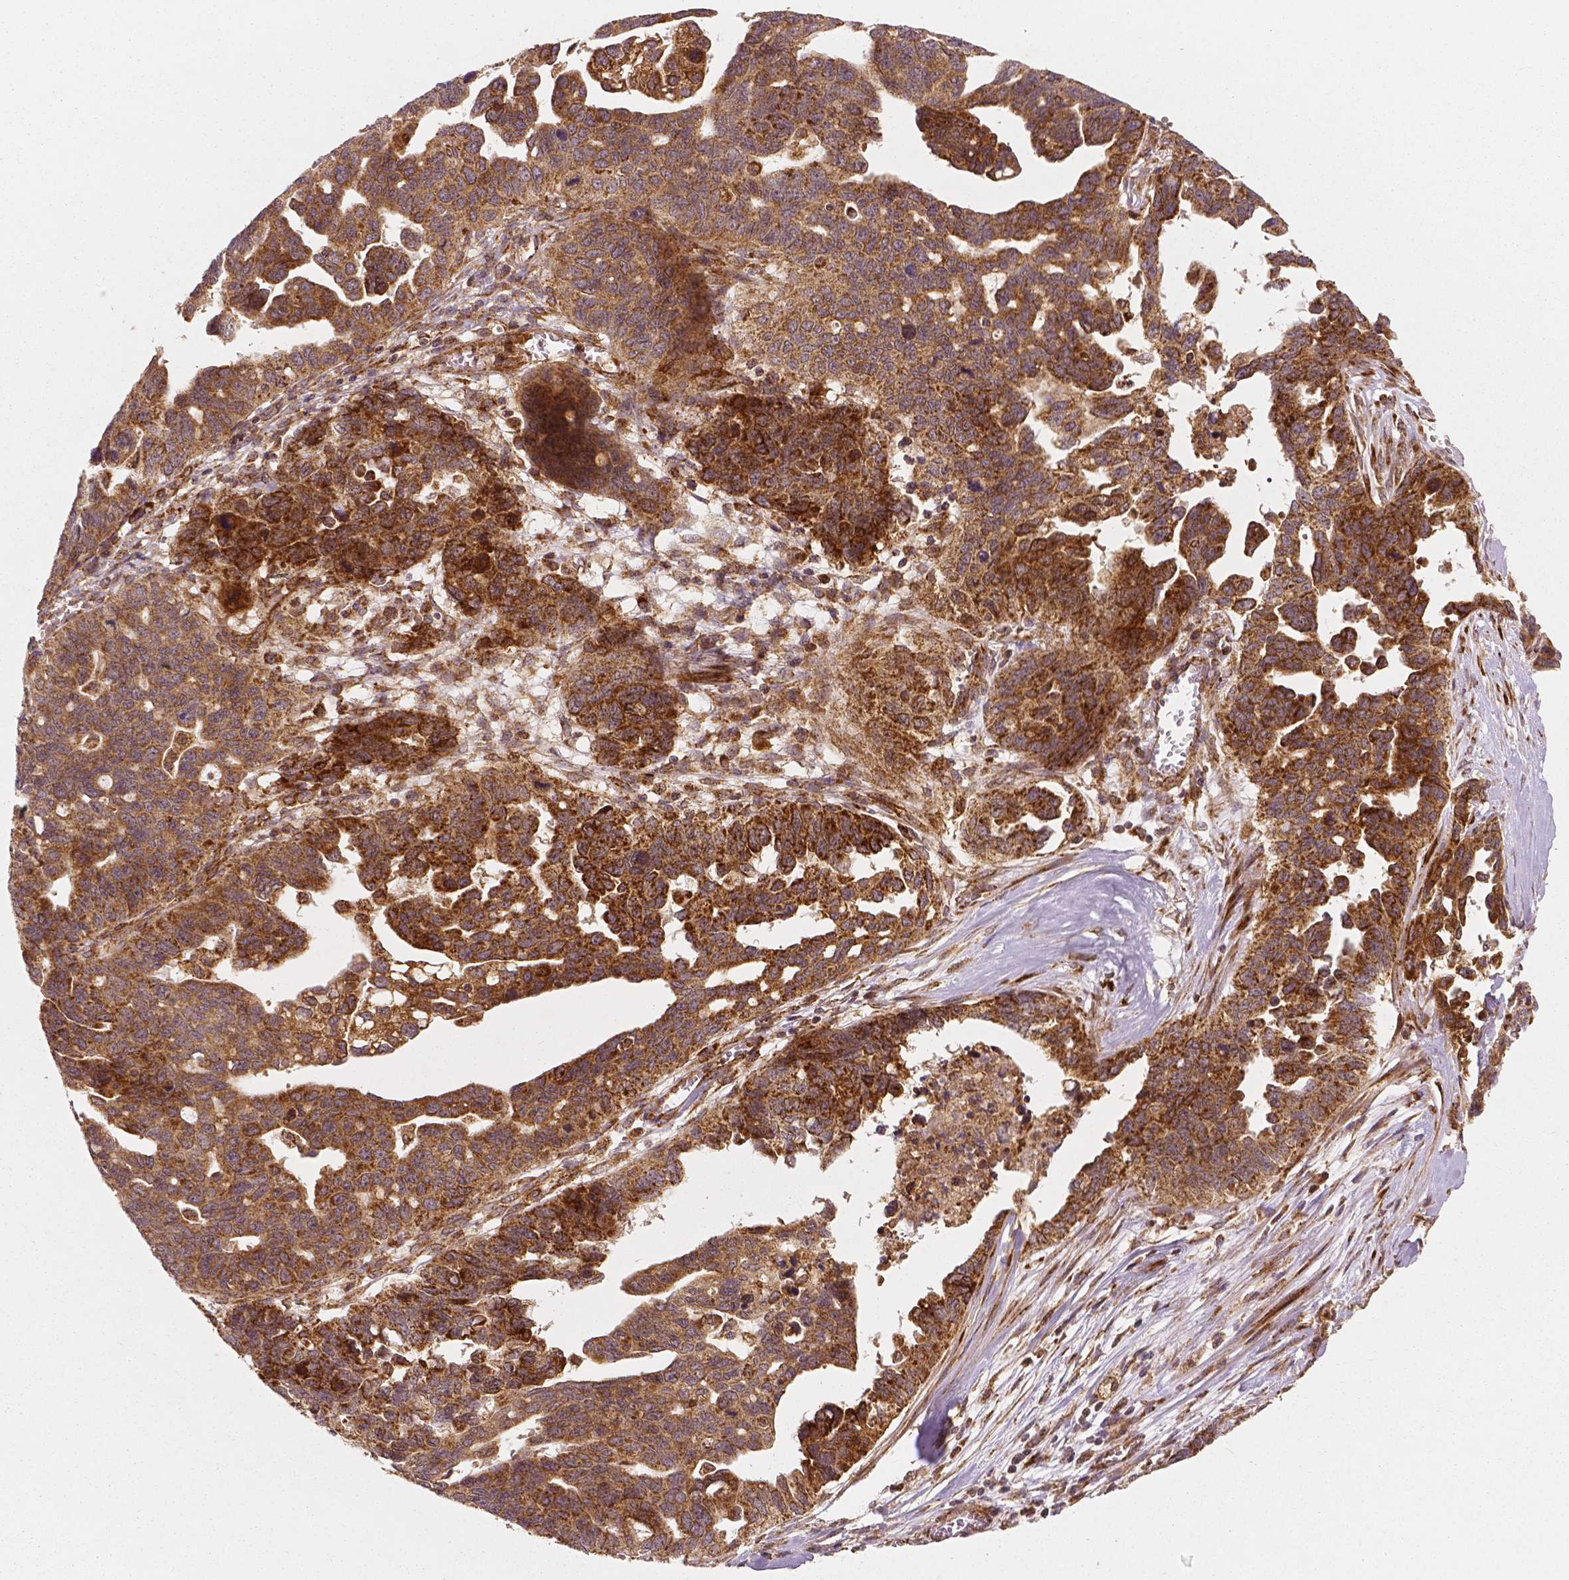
{"staining": {"intensity": "strong", "quantity": ">75%", "location": "cytoplasmic/membranous"}, "tissue": "ovarian cancer", "cell_type": "Tumor cells", "image_type": "cancer", "snomed": [{"axis": "morphology", "description": "Cystadenocarcinoma, serous, NOS"}, {"axis": "topography", "description": "Ovary"}], "caption": "Immunohistochemistry (IHC) photomicrograph of human serous cystadenocarcinoma (ovarian) stained for a protein (brown), which reveals high levels of strong cytoplasmic/membranous staining in about >75% of tumor cells.", "gene": "PGAM5", "patient": {"sex": "female", "age": 69}}